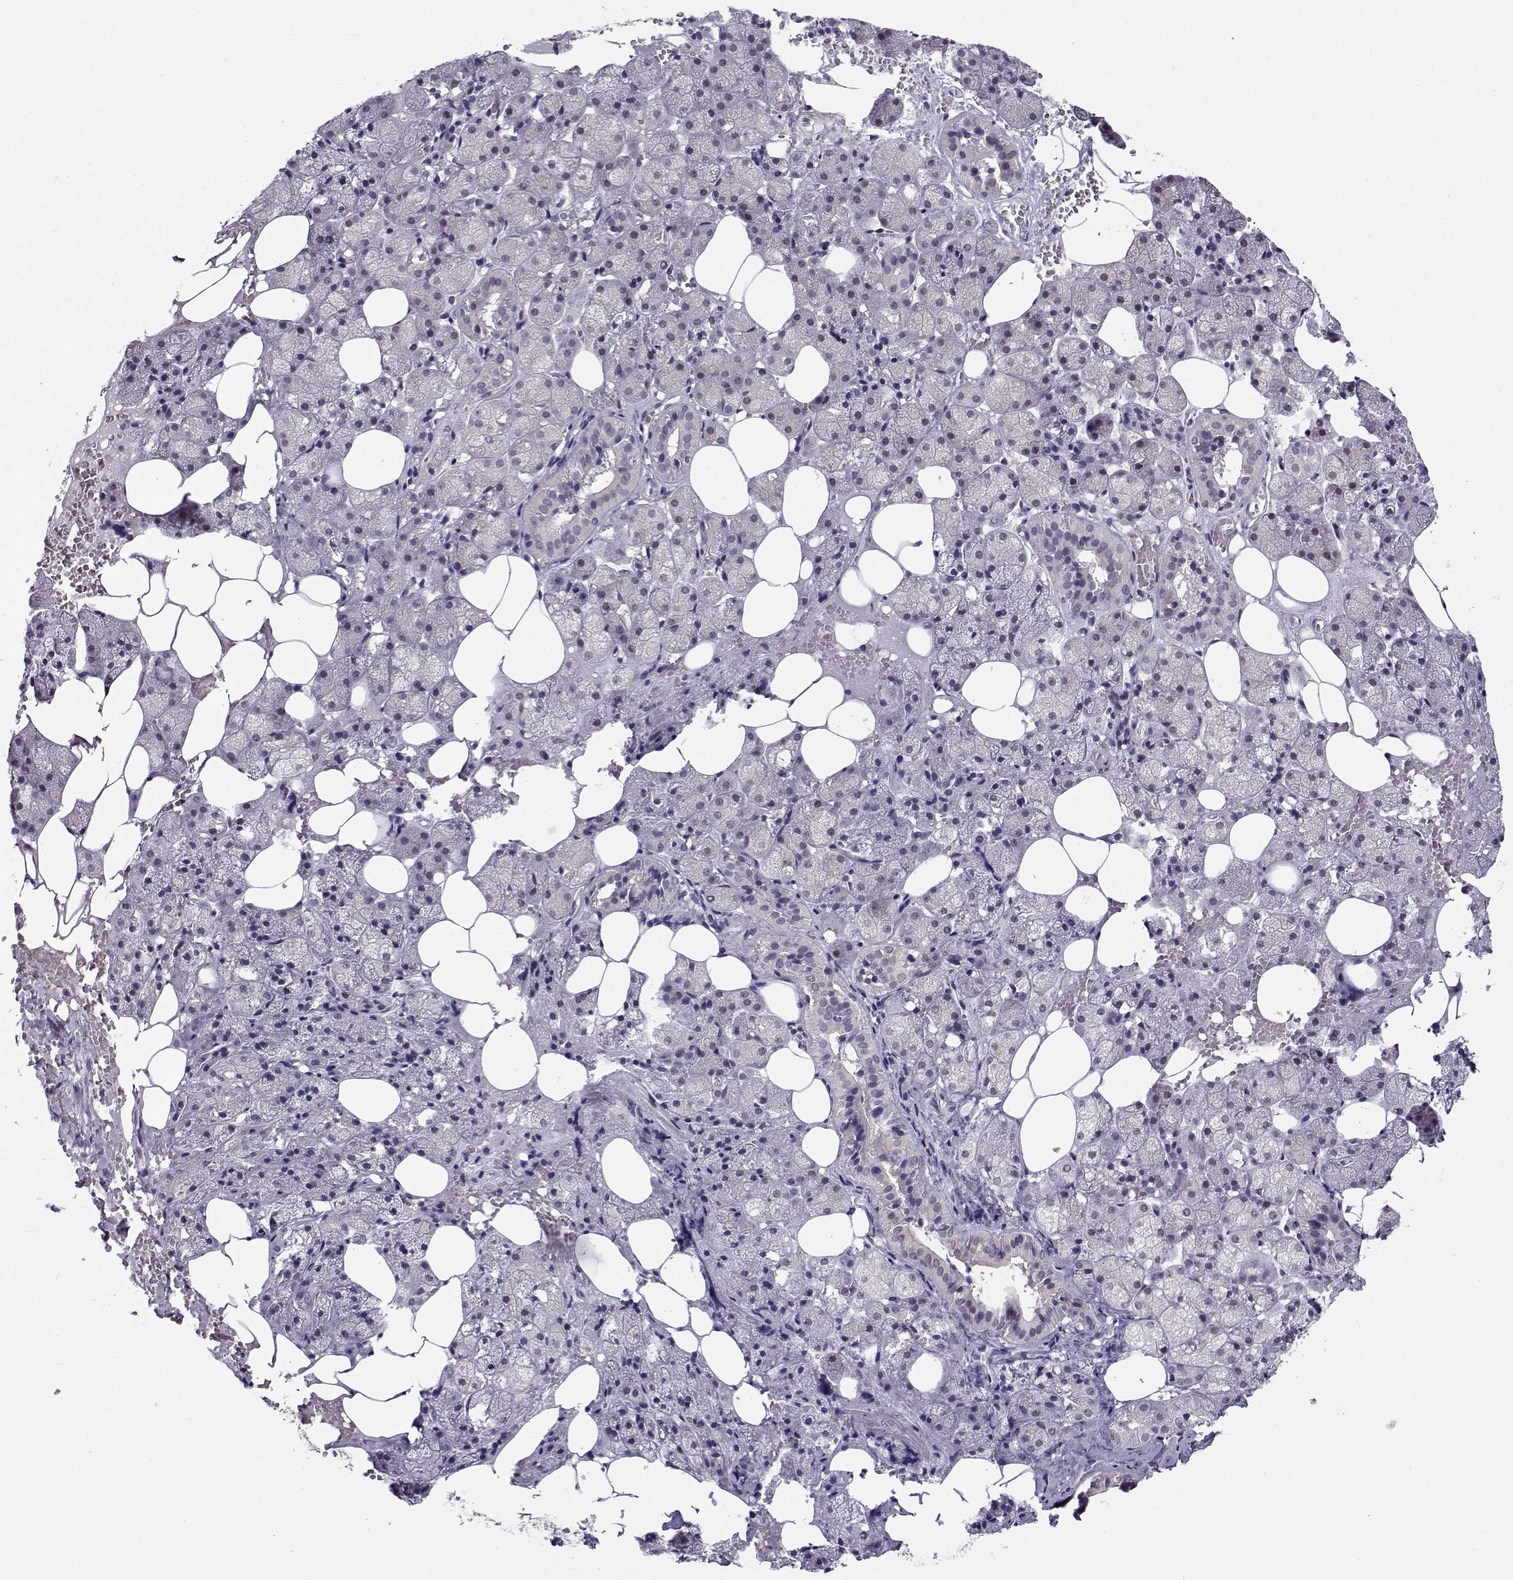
{"staining": {"intensity": "weak", "quantity": "<25%", "location": "cytoplasmic/membranous"}, "tissue": "salivary gland", "cell_type": "Glandular cells", "image_type": "normal", "snomed": [{"axis": "morphology", "description": "Normal tissue, NOS"}, {"axis": "topography", "description": "Salivary gland"}], "caption": "Immunohistochemistry photomicrograph of normal human salivary gland stained for a protein (brown), which demonstrates no positivity in glandular cells. (Stains: DAB (3,3'-diaminobenzidine) immunohistochemistry with hematoxylin counter stain, Microscopy: brightfield microscopy at high magnification).", "gene": "BACH1", "patient": {"sex": "male", "age": 38}}